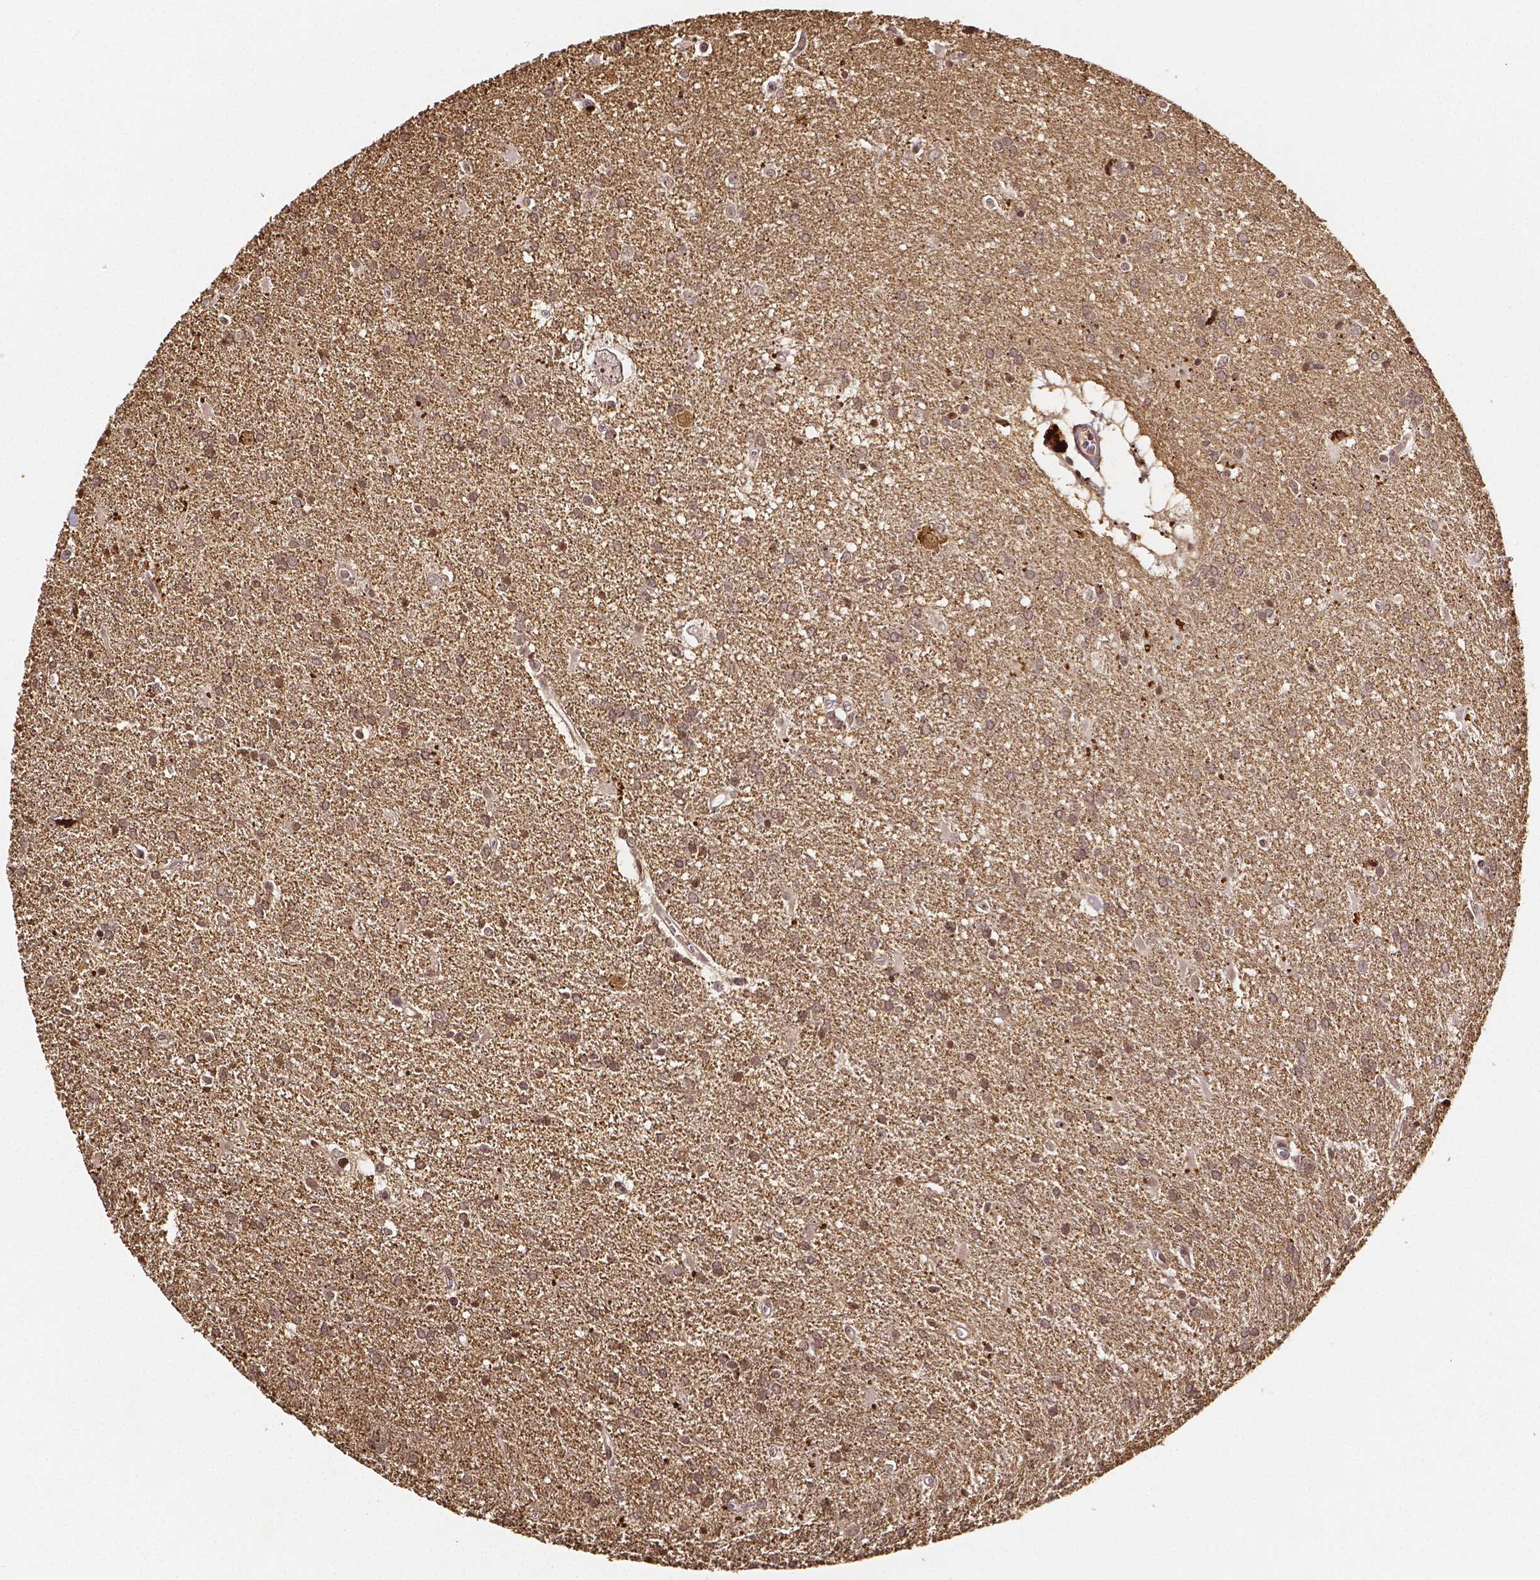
{"staining": {"intensity": "weak", "quantity": "<25%", "location": "cytoplasmic/membranous"}, "tissue": "glioma", "cell_type": "Tumor cells", "image_type": "cancer", "snomed": [{"axis": "morphology", "description": "Glioma, malignant, Low grade"}, {"axis": "topography", "description": "Brain"}], "caption": "High magnification brightfield microscopy of glioma stained with DAB (brown) and counterstained with hematoxylin (blue): tumor cells show no significant expression.", "gene": "NRGN", "patient": {"sex": "male", "age": 66}}